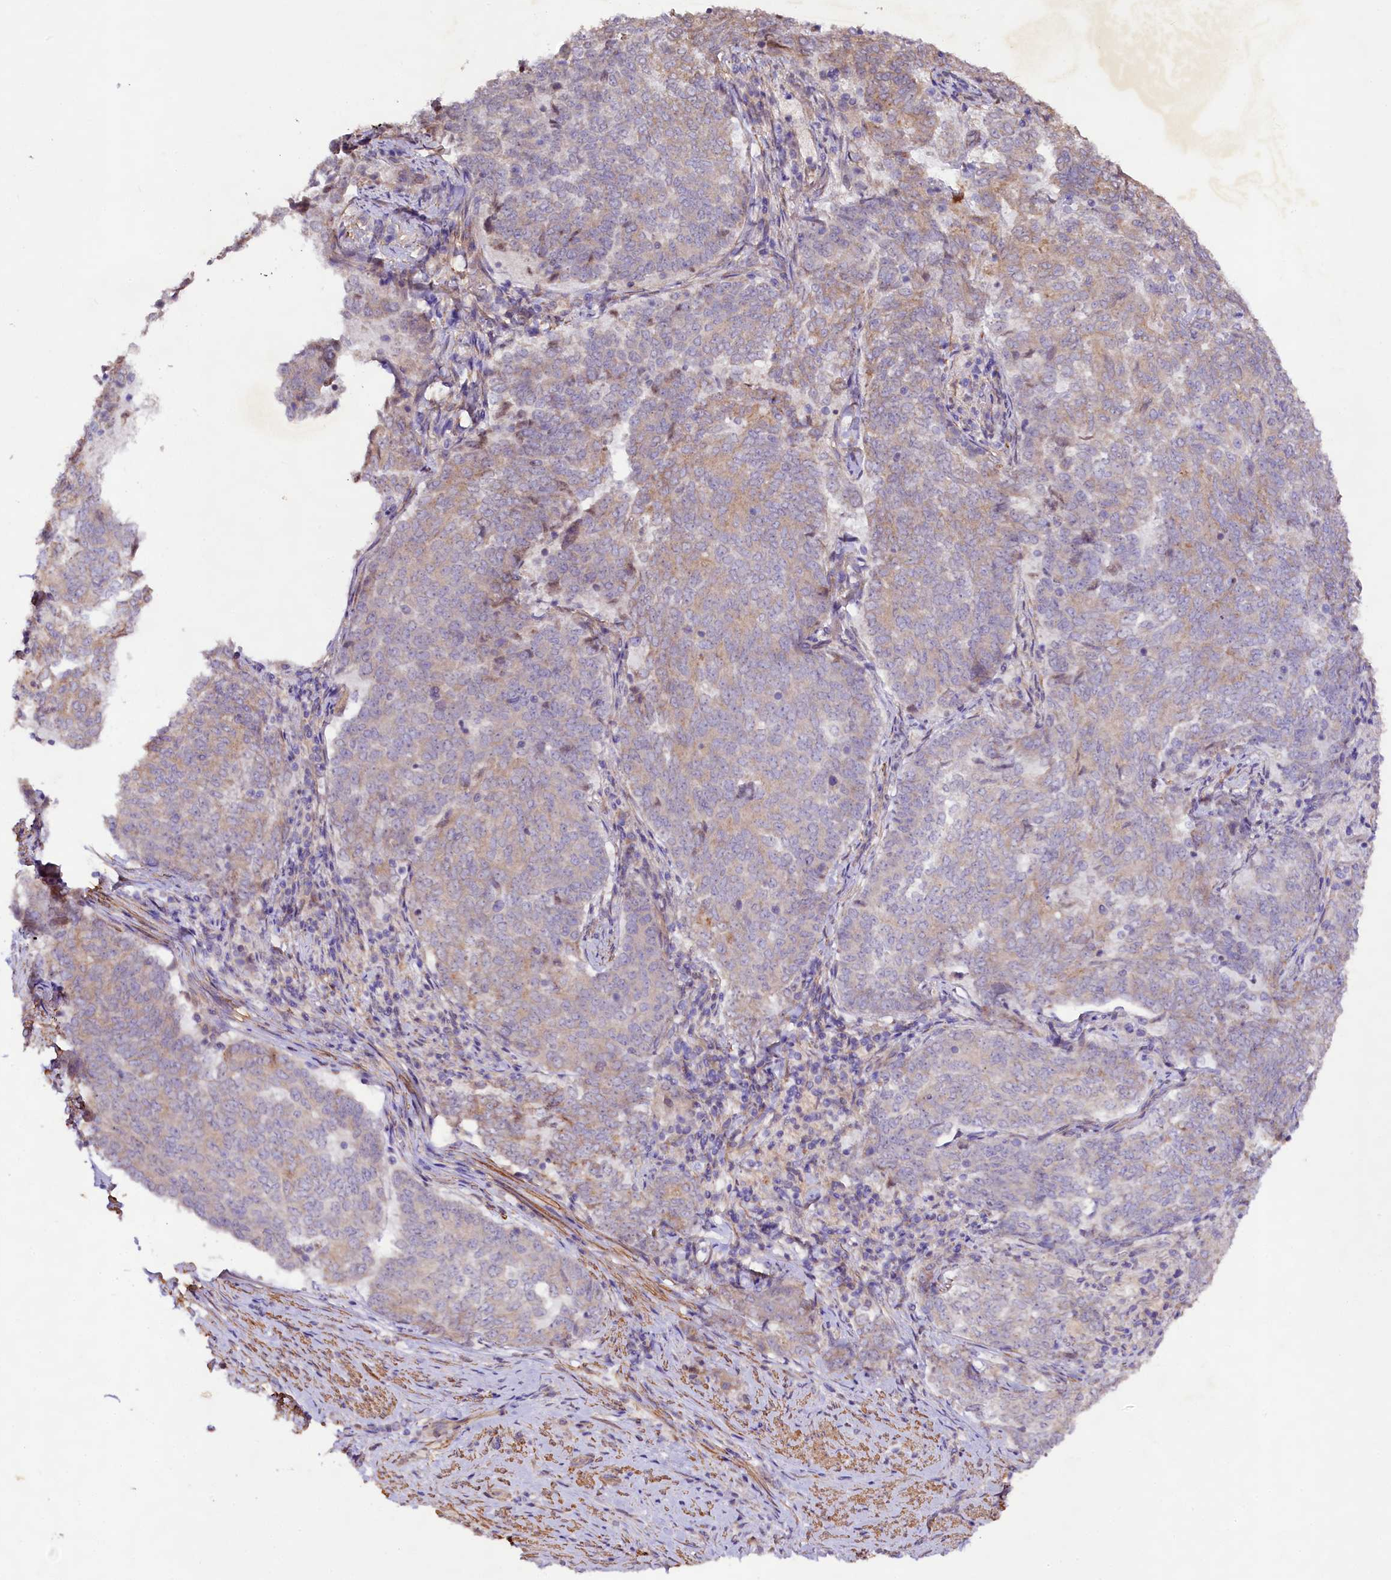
{"staining": {"intensity": "moderate", "quantity": "25%-75%", "location": "cytoplasmic/membranous"}, "tissue": "endometrial cancer", "cell_type": "Tumor cells", "image_type": "cancer", "snomed": [{"axis": "morphology", "description": "Adenocarcinoma, NOS"}, {"axis": "topography", "description": "Endometrium"}], "caption": "Brown immunohistochemical staining in human endometrial cancer (adenocarcinoma) shows moderate cytoplasmic/membranous positivity in about 25%-75% of tumor cells.", "gene": "VPS11", "patient": {"sex": "female", "age": 80}}